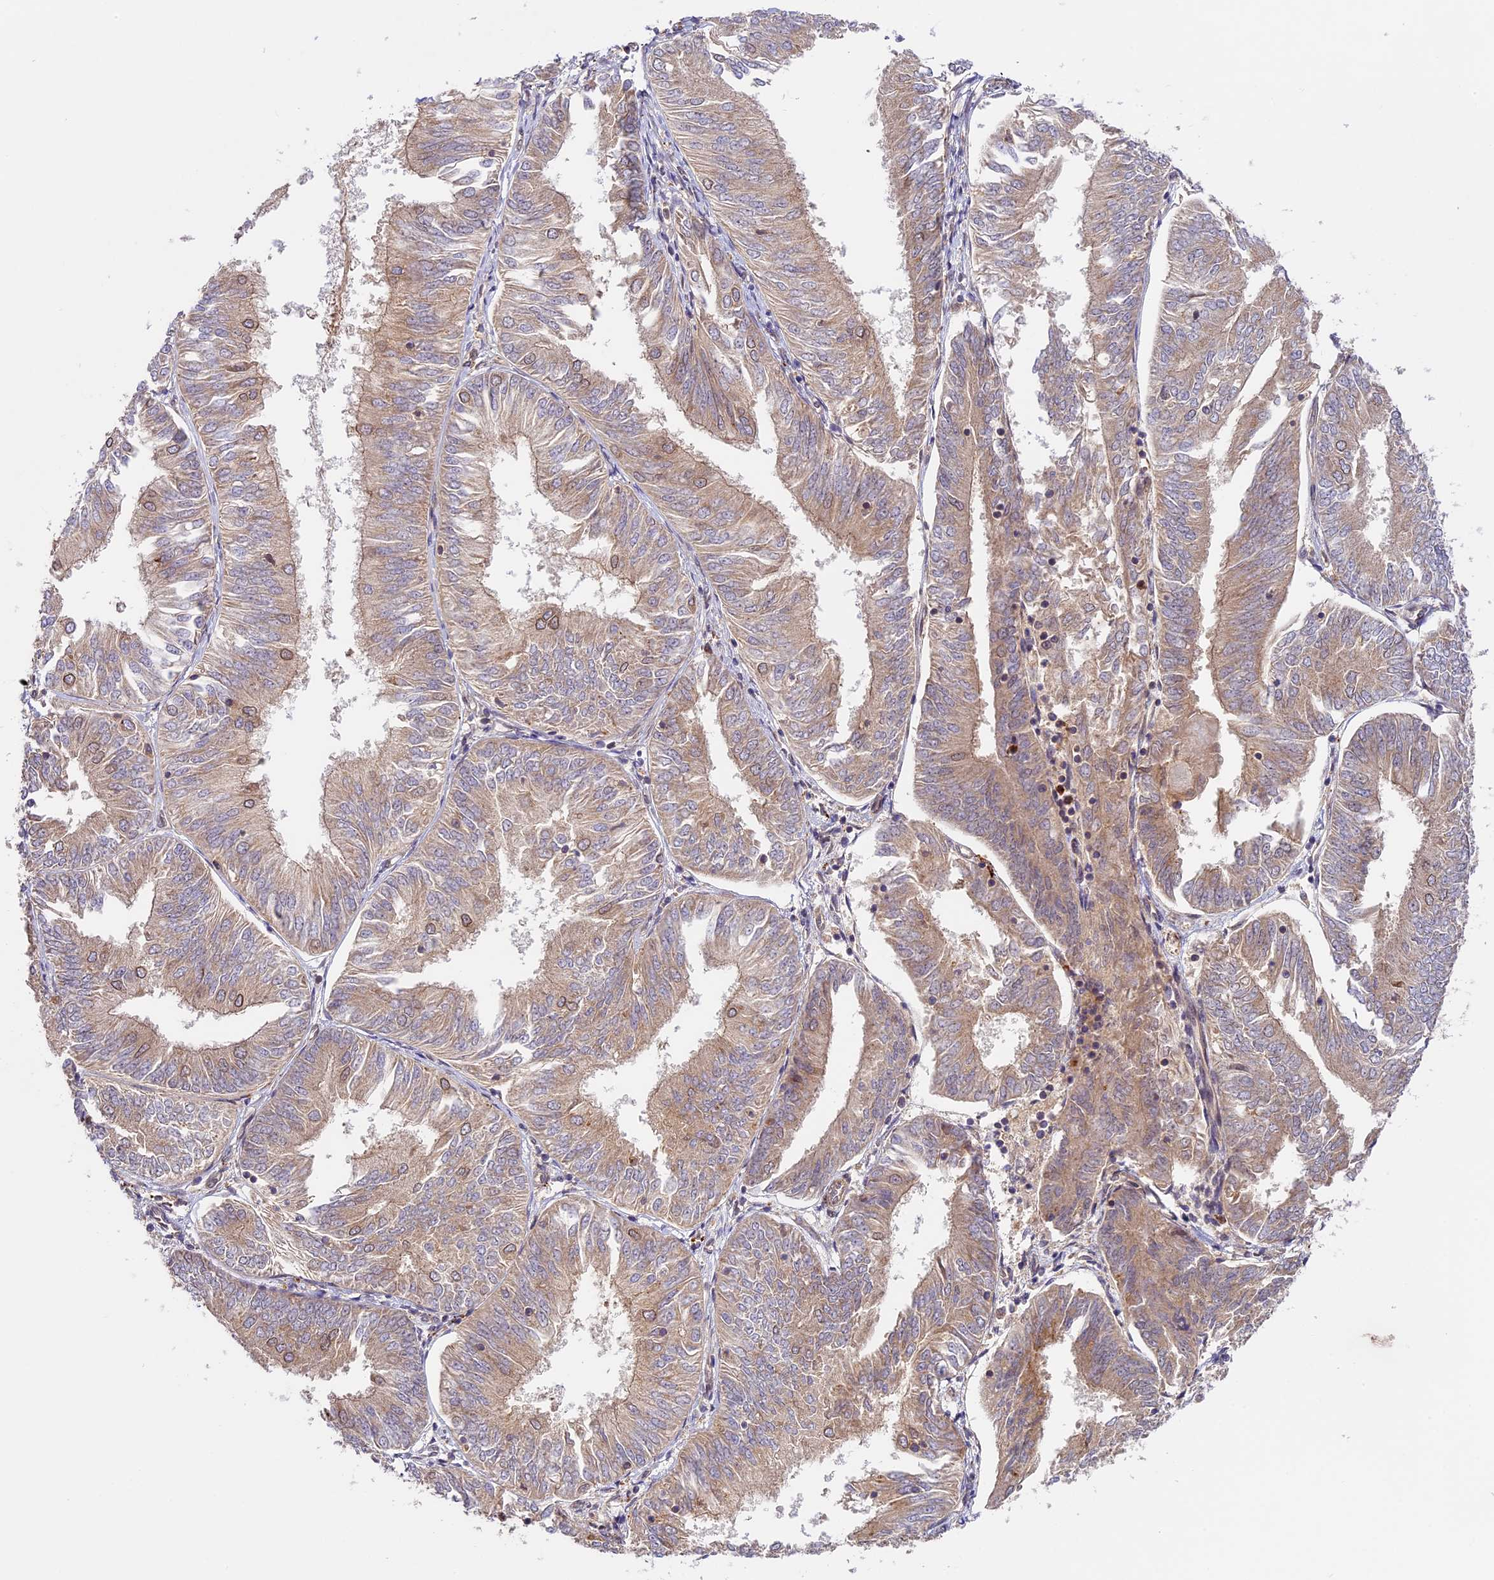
{"staining": {"intensity": "weak", "quantity": "25%-75%", "location": "cytoplasmic/membranous,nuclear"}, "tissue": "endometrial cancer", "cell_type": "Tumor cells", "image_type": "cancer", "snomed": [{"axis": "morphology", "description": "Adenocarcinoma, NOS"}, {"axis": "topography", "description": "Endometrium"}], "caption": "High-magnification brightfield microscopy of adenocarcinoma (endometrial) stained with DAB (brown) and counterstained with hematoxylin (blue). tumor cells exhibit weak cytoplasmic/membranous and nuclear expression is appreciated in about25%-75% of cells.", "gene": "DGKH", "patient": {"sex": "female", "age": 58}}